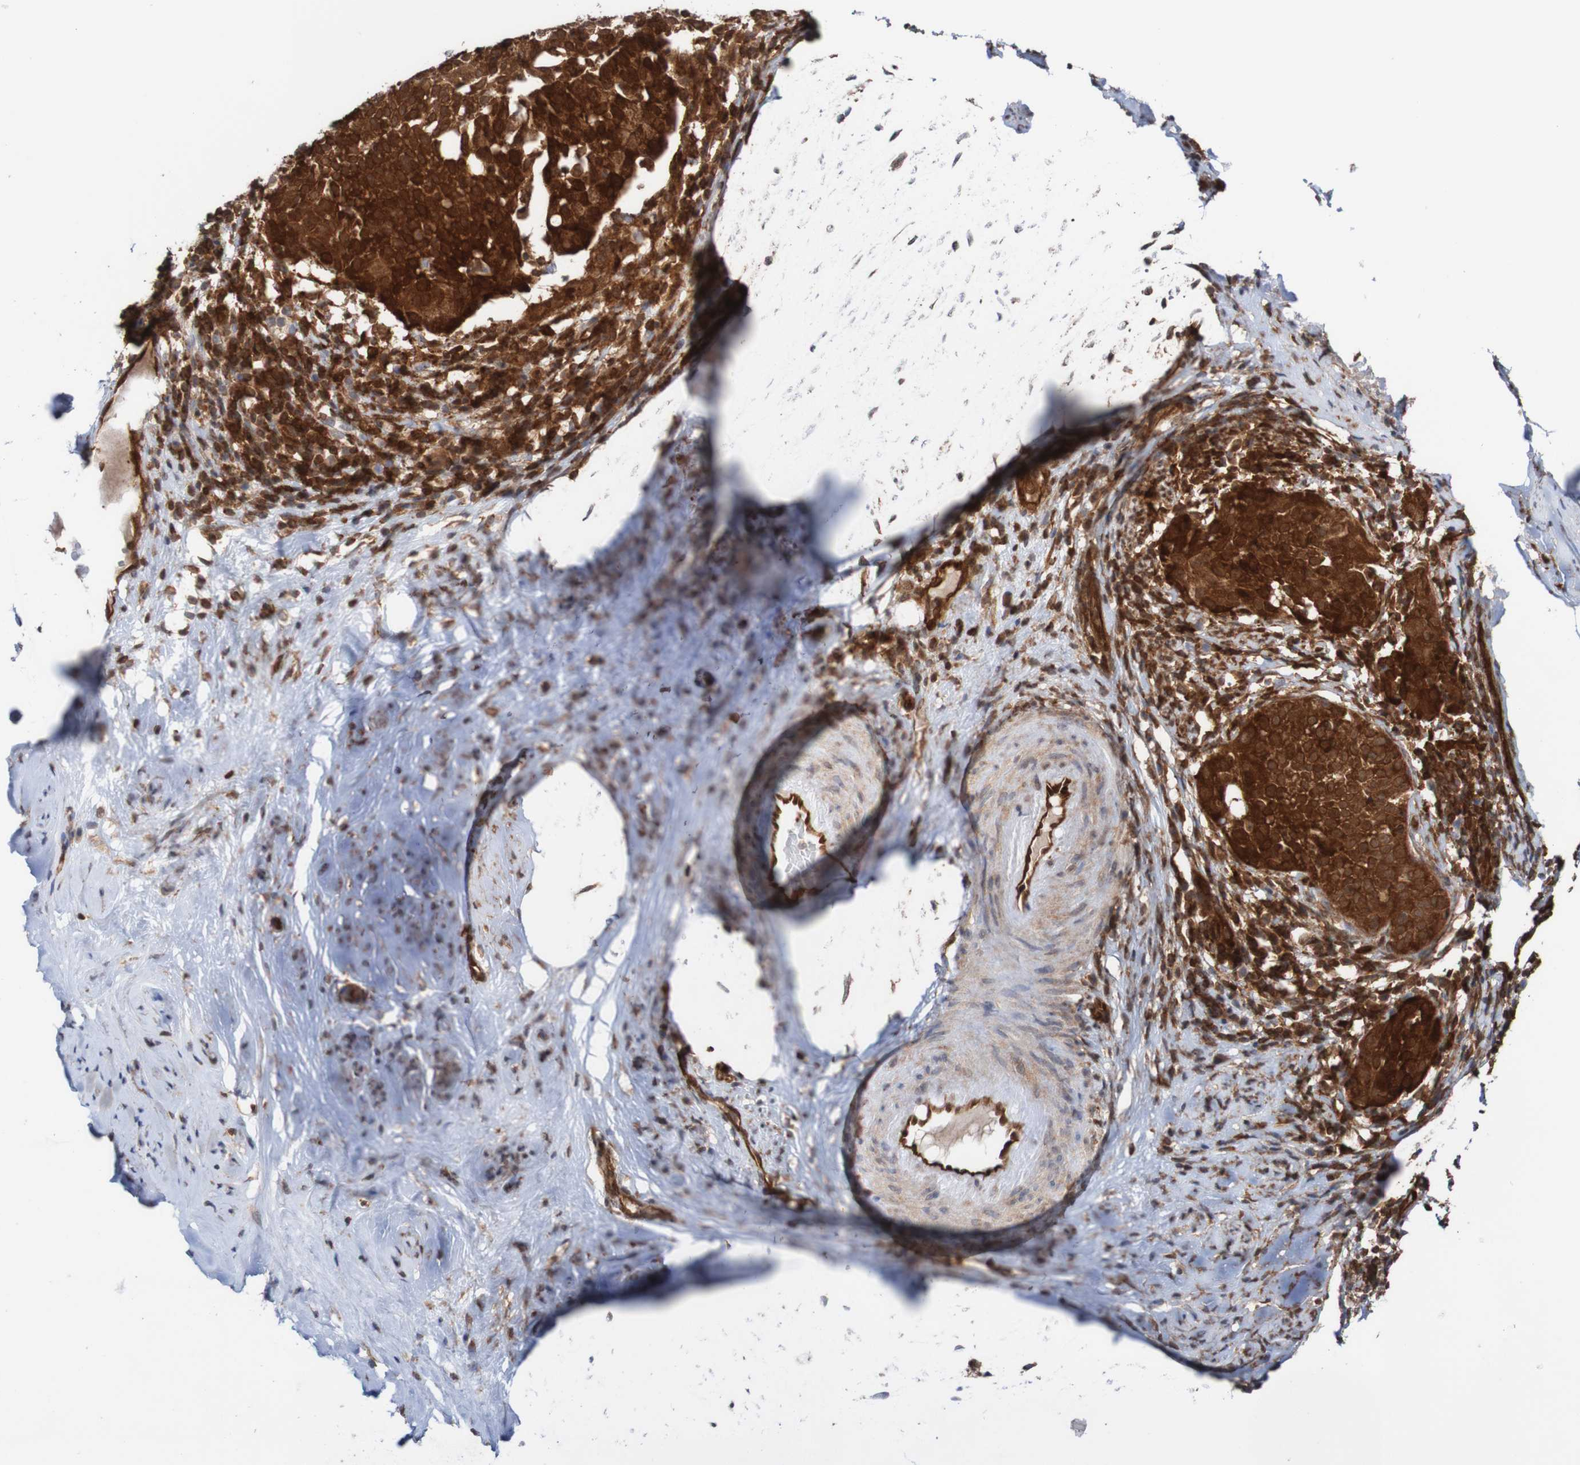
{"staining": {"intensity": "strong", "quantity": ">75%", "location": "cytoplasmic/membranous"}, "tissue": "cervical cancer", "cell_type": "Tumor cells", "image_type": "cancer", "snomed": [{"axis": "morphology", "description": "Squamous cell carcinoma, NOS"}, {"axis": "topography", "description": "Cervix"}], "caption": "This photomicrograph shows IHC staining of human squamous cell carcinoma (cervical), with high strong cytoplasmic/membranous staining in approximately >75% of tumor cells.", "gene": "RIGI", "patient": {"sex": "female", "age": 51}}